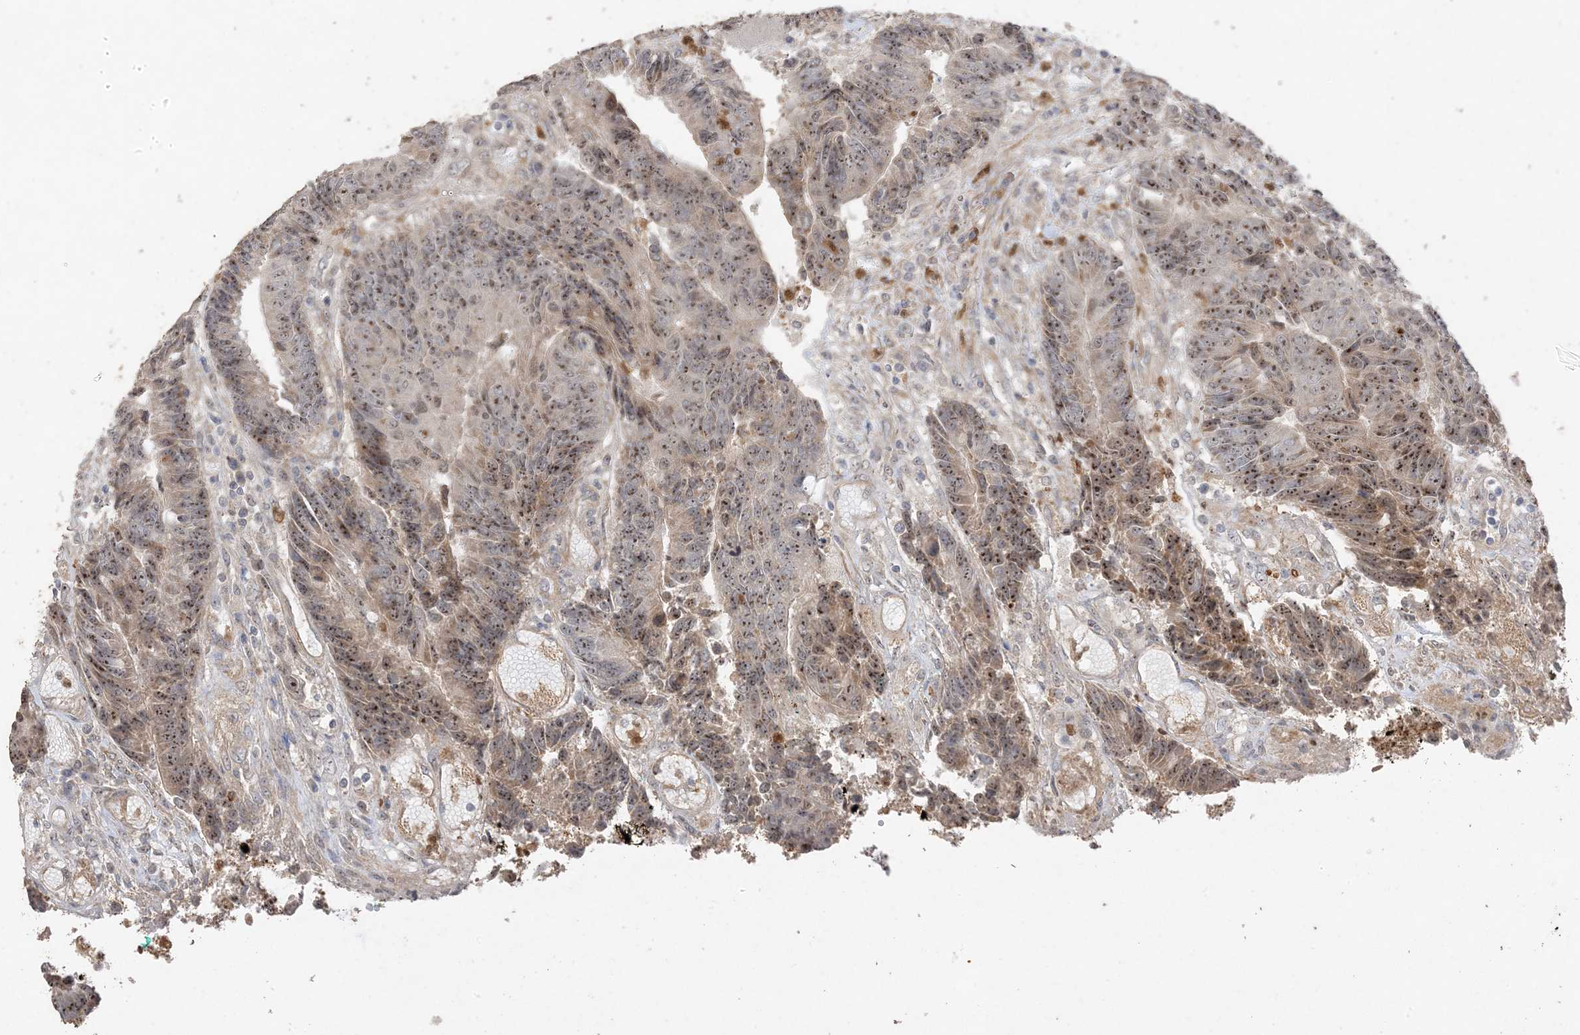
{"staining": {"intensity": "moderate", "quantity": ">75%", "location": "nuclear"}, "tissue": "colorectal cancer", "cell_type": "Tumor cells", "image_type": "cancer", "snomed": [{"axis": "morphology", "description": "Adenocarcinoma, NOS"}, {"axis": "topography", "description": "Rectum"}], "caption": "Immunohistochemistry of colorectal cancer (adenocarcinoma) shows medium levels of moderate nuclear expression in approximately >75% of tumor cells. Using DAB (brown) and hematoxylin (blue) stains, captured at high magnification using brightfield microscopy.", "gene": "DDX18", "patient": {"sex": "male", "age": 84}}